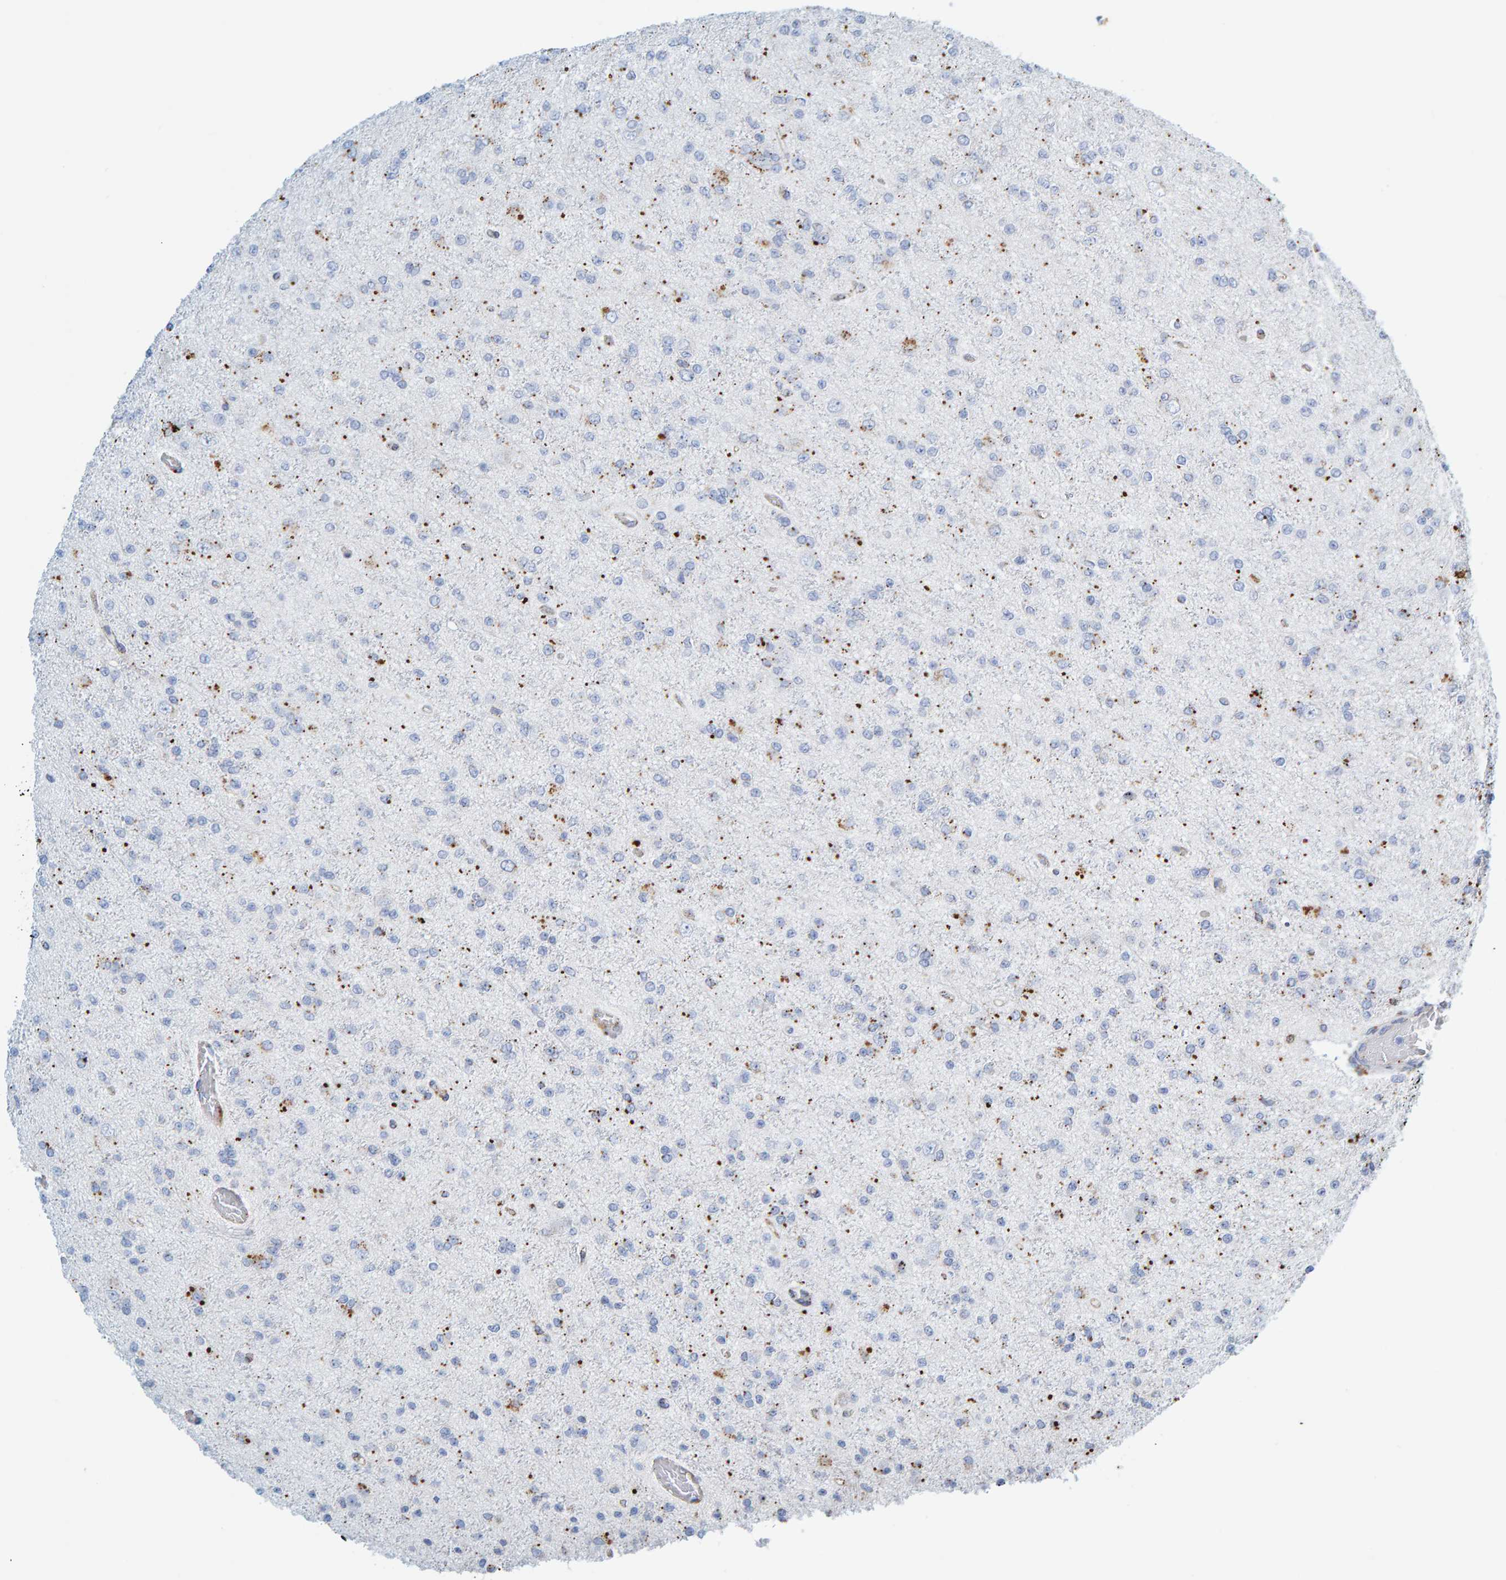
{"staining": {"intensity": "negative", "quantity": "none", "location": "none"}, "tissue": "glioma", "cell_type": "Tumor cells", "image_type": "cancer", "snomed": [{"axis": "morphology", "description": "Glioma, malignant, Low grade"}, {"axis": "topography", "description": "Brain"}], "caption": "The histopathology image shows no significant staining in tumor cells of glioma.", "gene": "BIN3", "patient": {"sex": "female", "age": 22}}